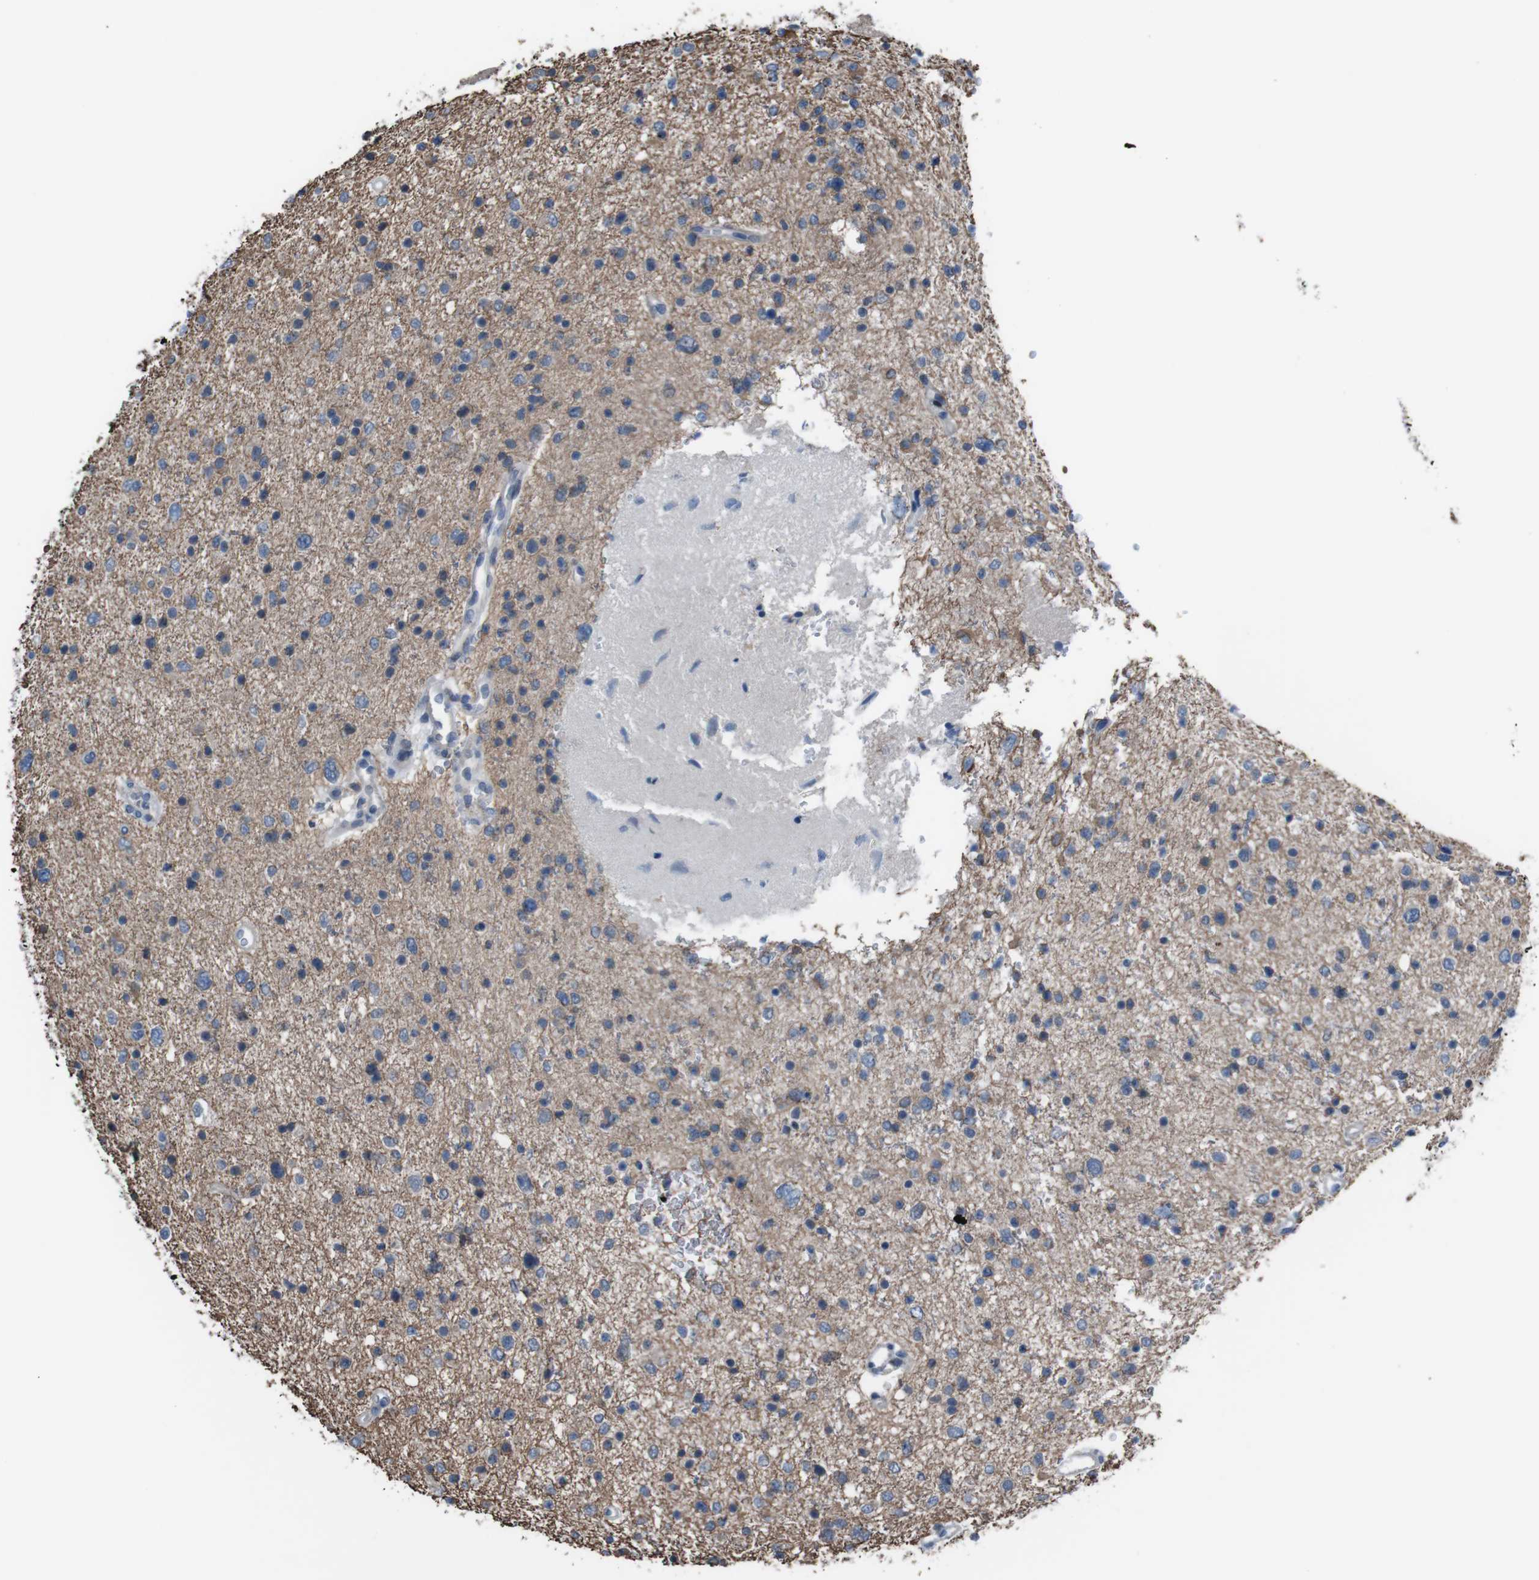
{"staining": {"intensity": "negative", "quantity": "none", "location": "none"}, "tissue": "glioma", "cell_type": "Tumor cells", "image_type": "cancer", "snomed": [{"axis": "morphology", "description": "Glioma, malignant, Low grade"}, {"axis": "topography", "description": "Brain"}], "caption": "IHC image of neoplastic tissue: glioma stained with DAB (3,3'-diaminobenzidine) reveals no significant protein positivity in tumor cells.", "gene": "CDH22", "patient": {"sex": "female", "age": 37}}